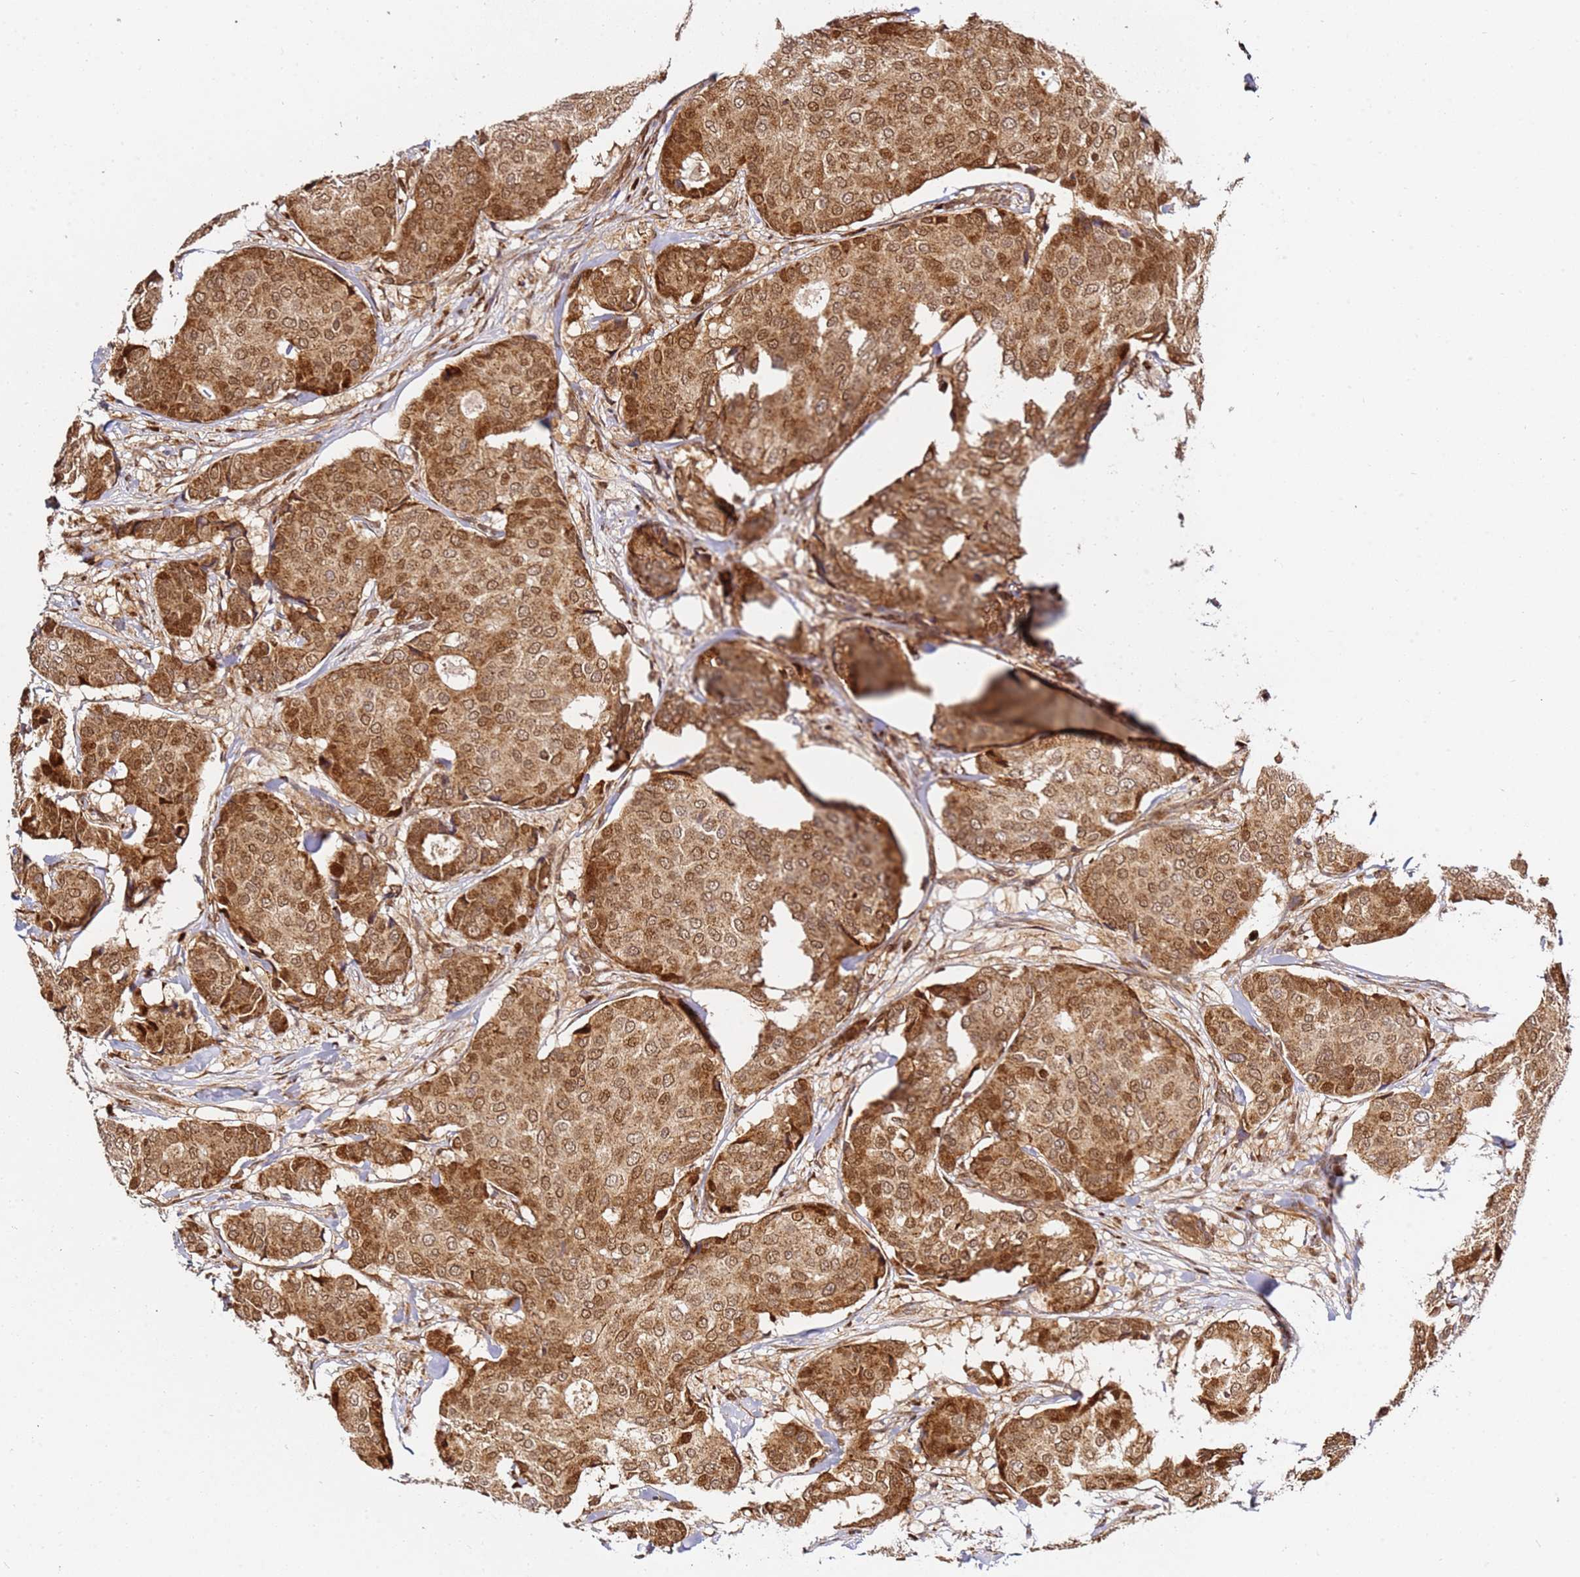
{"staining": {"intensity": "moderate", "quantity": ">75%", "location": "cytoplasmic/membranous,nuclear"}, "tissue": "breast cancer", "cell_type": "Tumor cells", "image_type": "cancer", "snomed": [{"axis": "morphology", "description": "Duct carcinoma"}, {"axis": "topography", "description": "Breast"}], "caption": "Immunohistochemistry of human breast cancer displays medium levels of moderate cytoplasmic/membranous and nuclear staining in approximately >75% of tumor cells. (DAB IHC, brown staining for protein, blue staining for nuclei).", "gene": "SMOX", "patient": {"sex": "female", "age": 75}}